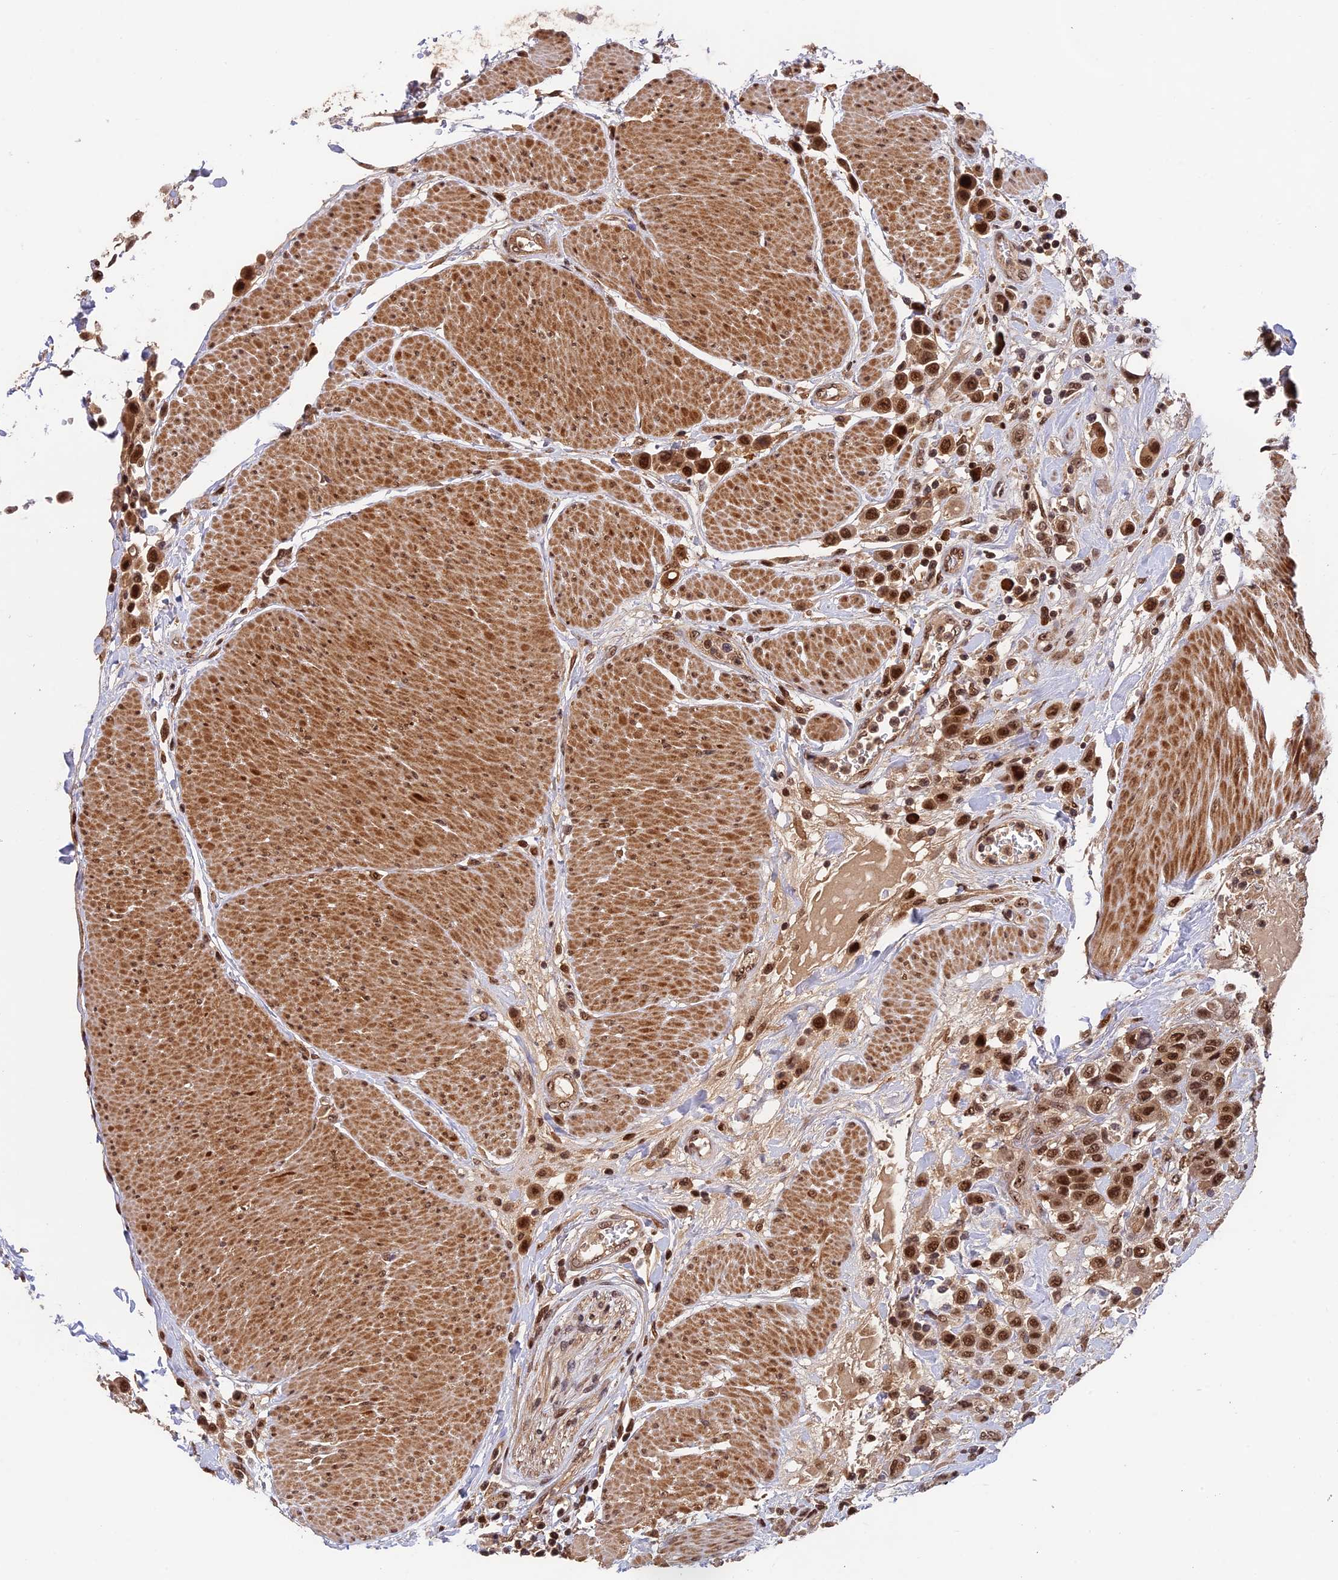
{"staining": {"intensity": "strong", "quantity": ">75%", "location": "cytoplasmic/membranous,nuclear"}, "tissue": "urothelial cancer", "cell_type": "Tumor cells", "image_type": "cancer", "snomed": [{"axis": "morphology", "description": "Urothelial carcinoma, High grade"}, {"axis": "topography", "description": "Urinary bladder"}], "caption": "Immunohistochemical staining of human urothelial cancer displays strong cytoplasmic/membranous and nuclear protein expression in approximately >75% of tumor cells.", "gene": "OSBPL1A", "patient": {"sex": "male", "age": 50}}